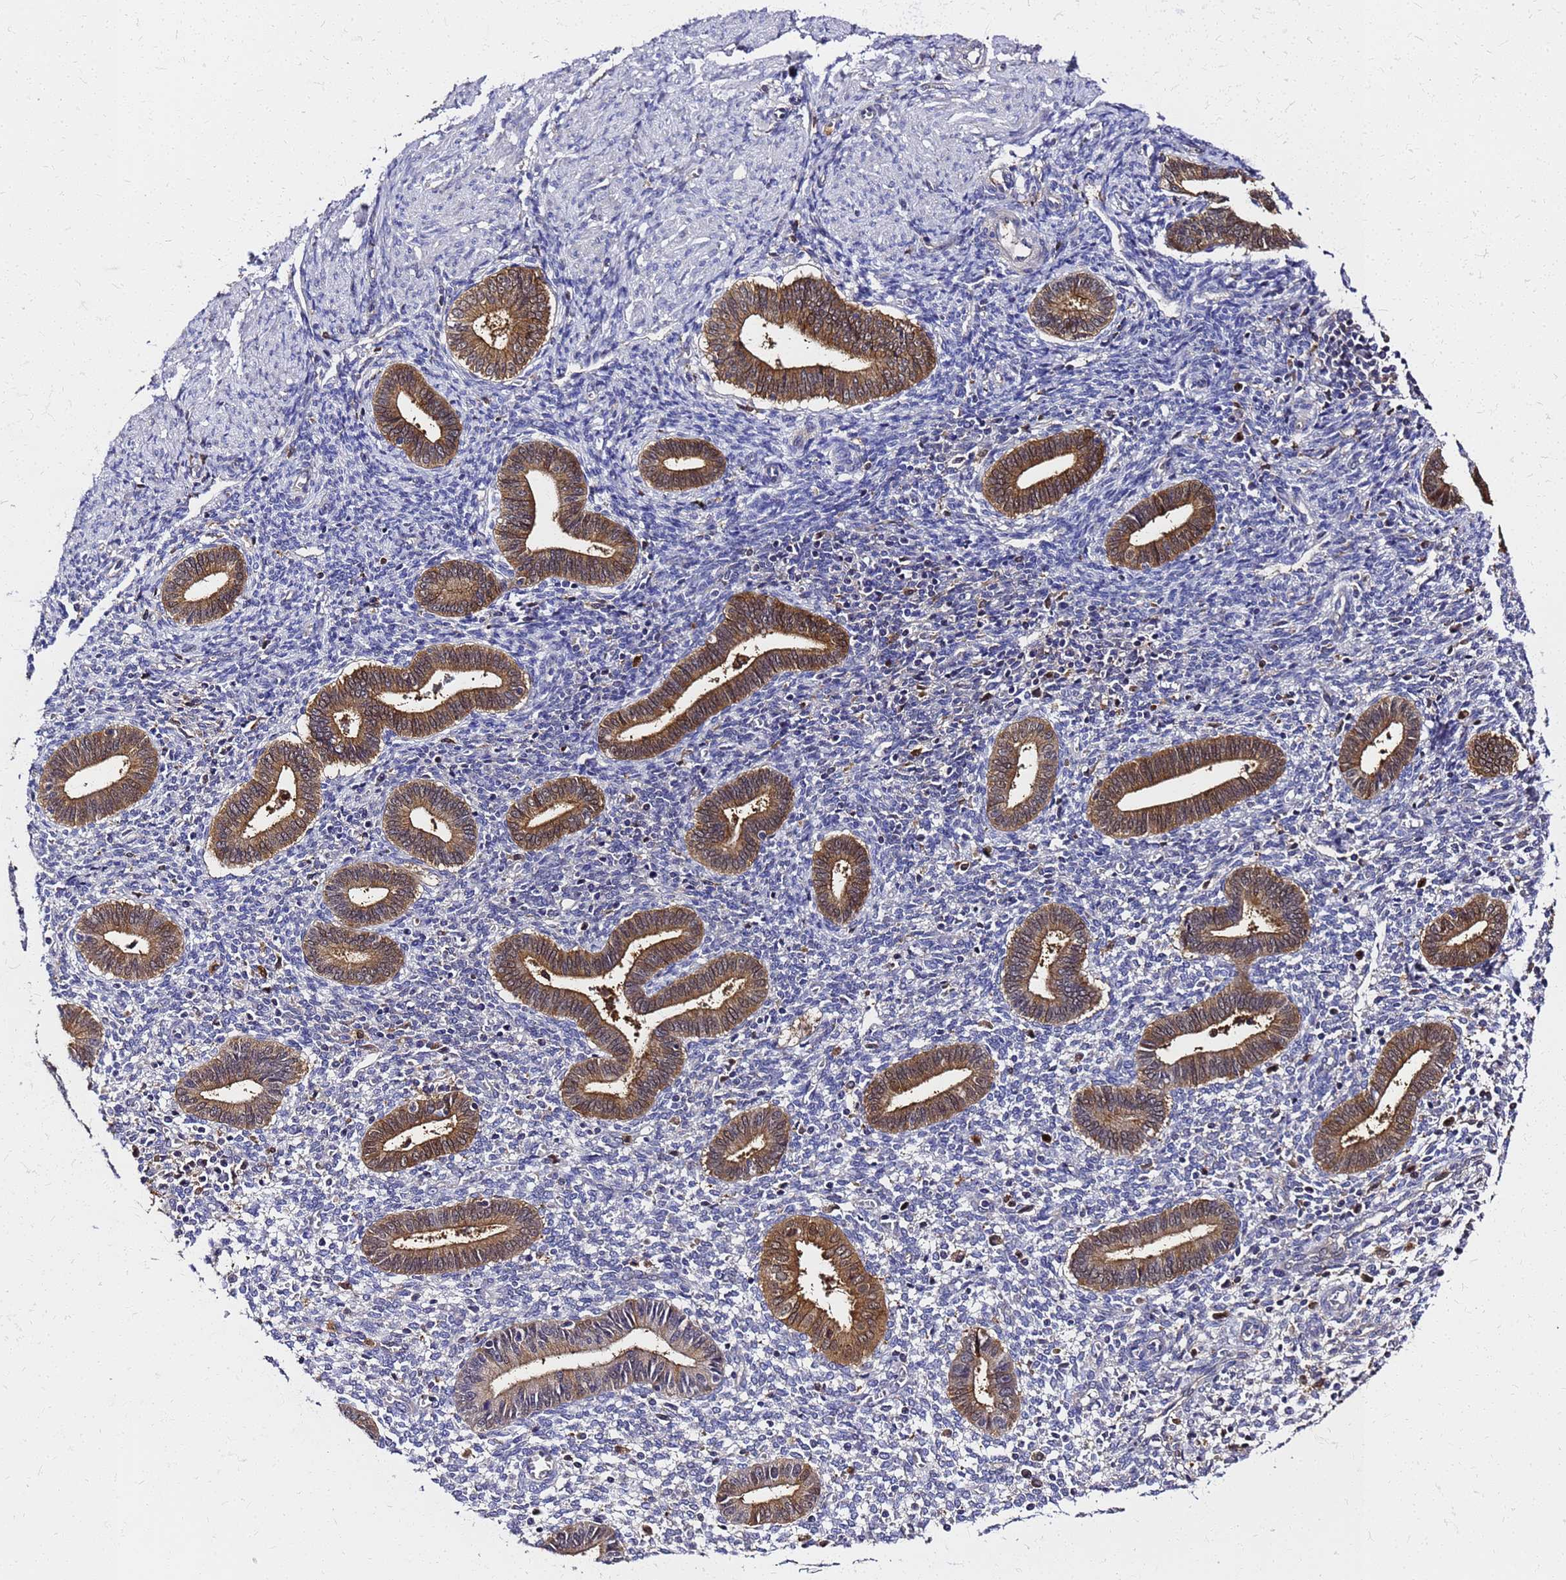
{"staining": {"intensity": "negative", "quantity": "none", "location": "none"}, "tissue": "endometrium", "cell_type": "Cells in endometrial stroma", "image_type": "normal", "snomed": [{"axis": "morphology", "description": "Normal tissue, NOS"}, {"axis": "topography", "description": "Endometrium"}], "caption": "This is a photomicrograph of immunohistochemistry staining of normal endometrium, which shows no staining in cells in endometrial stroma. (Stains: DAB (3,3'-diaminobenzidine) IHC with hematoxylin counter stain, Microscopy: brightfield microscopy at high magnification).", "gene": "S100A11", "patient": {"sex": "female", "age": 44}}